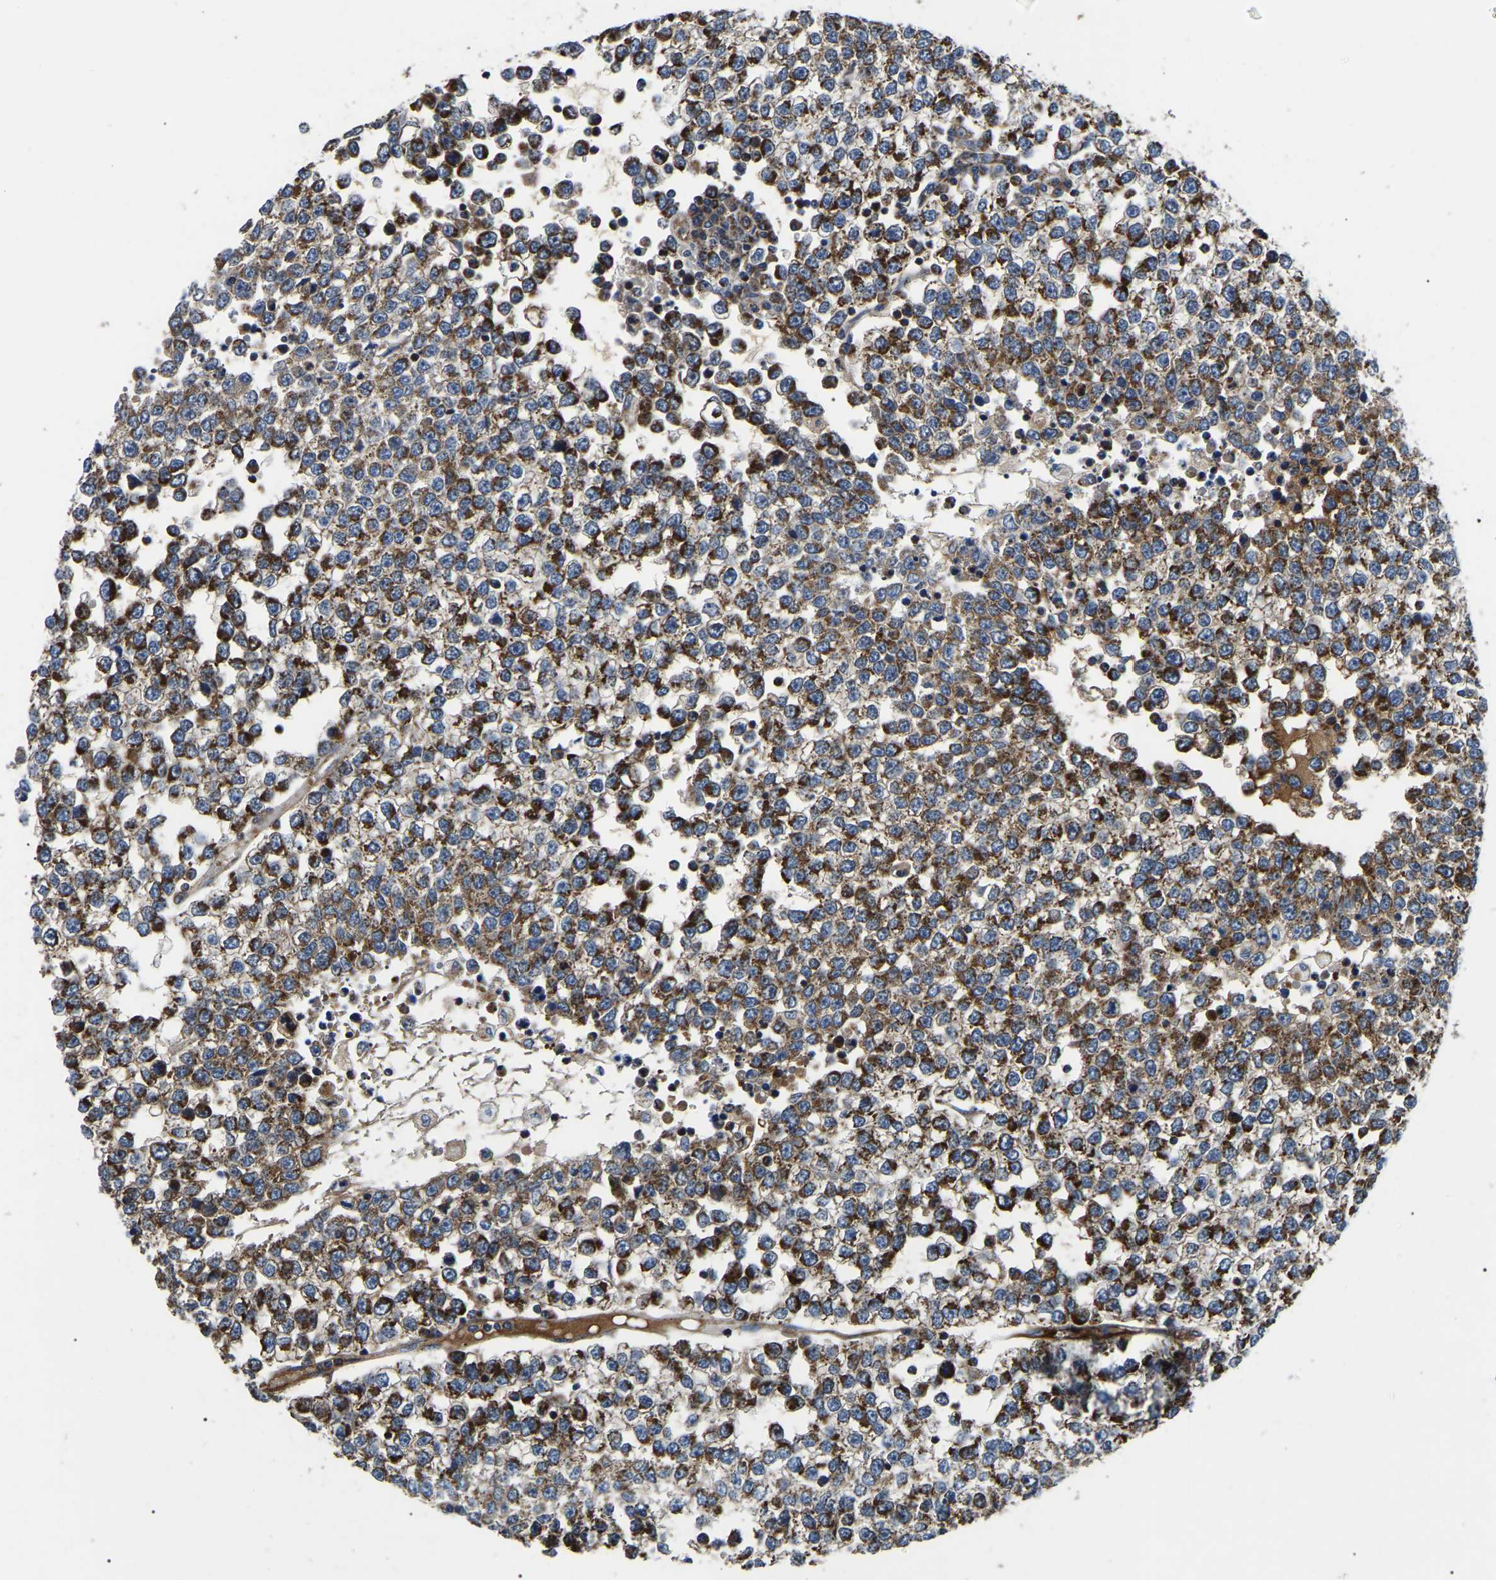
{"staining": {"intensity": "strong", "quantity": ">75%", "location": "cytoplasmic/membranous"}, "tissue": "testis cancer", "cell_type": "Tumor cells", "image_type": "cancer", "snomed": [{"axis": "morphology", "description": "Seminoma, NOS"}, {"axis": "topography", "description": "Testis"}], "caption": "Tumor cells demonstrate high levels of strong cytoplasmic/membranous expression in approximately >75% of cells in human testis cancer. (Stains: DAB in brown, nuclei in blue, Microscopy: brightfield microscopy at high magnification).", "gene": "PPM1E", "patient": {"sex": "male", "age": 65}}